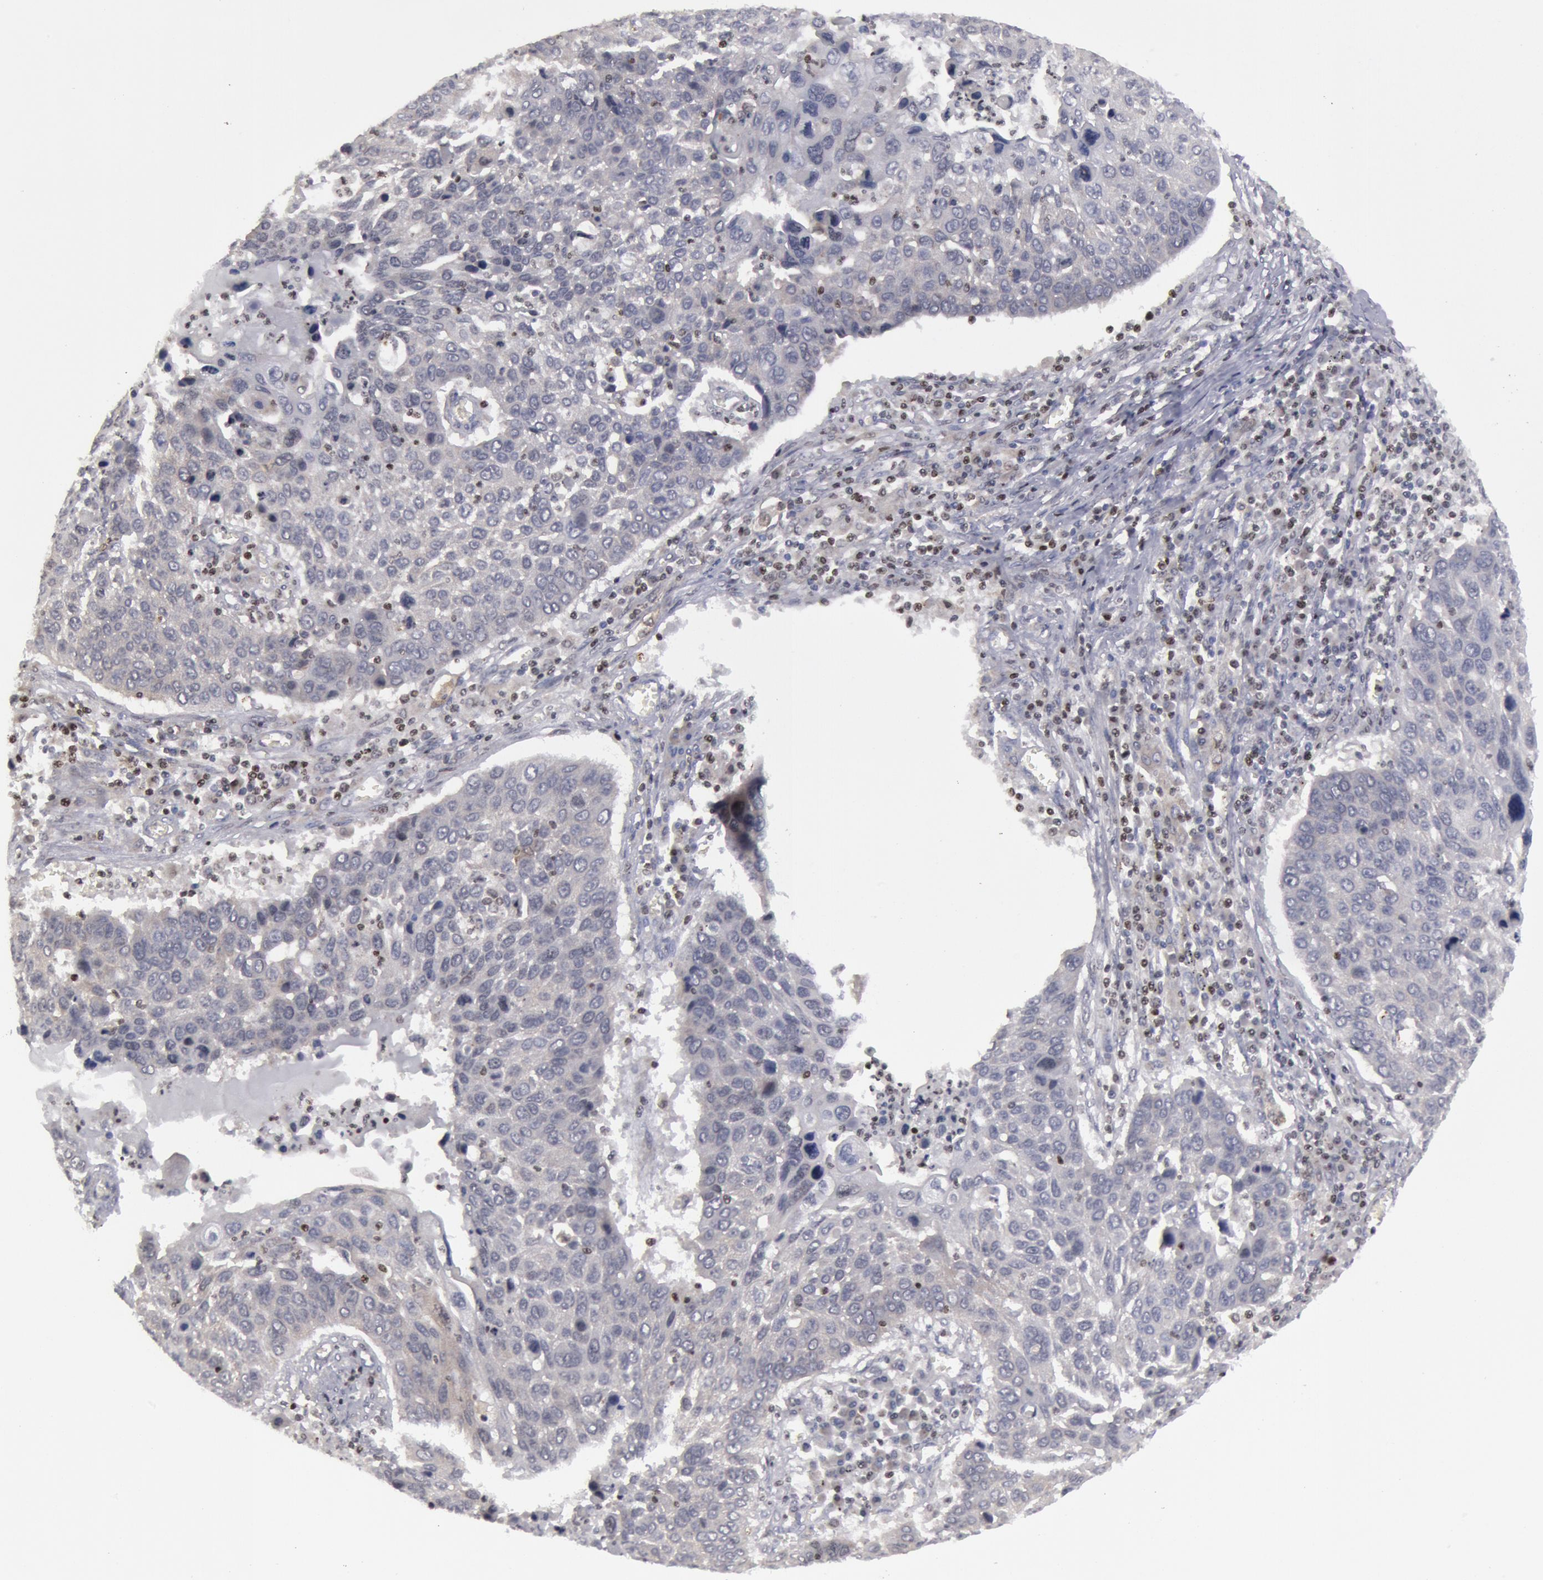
{"staining": {"intensity": "negative", "quantity": "none", "location": "none"}, "tissue": "lung cancer", "cell_type": "Tumor cells", "image_type": "cancer", "snomed": [{"axis": "morphology", "description": "Squamous cell carcinoma, NOS"}, {"axis": "topography", "description": "Lung"}], "caption": "Image shows no significant protein staining in tumor cells of lung squamous cell carcinoma.", "gene": "ERBB2", "patient": {"sex": "male", "age": 68}}